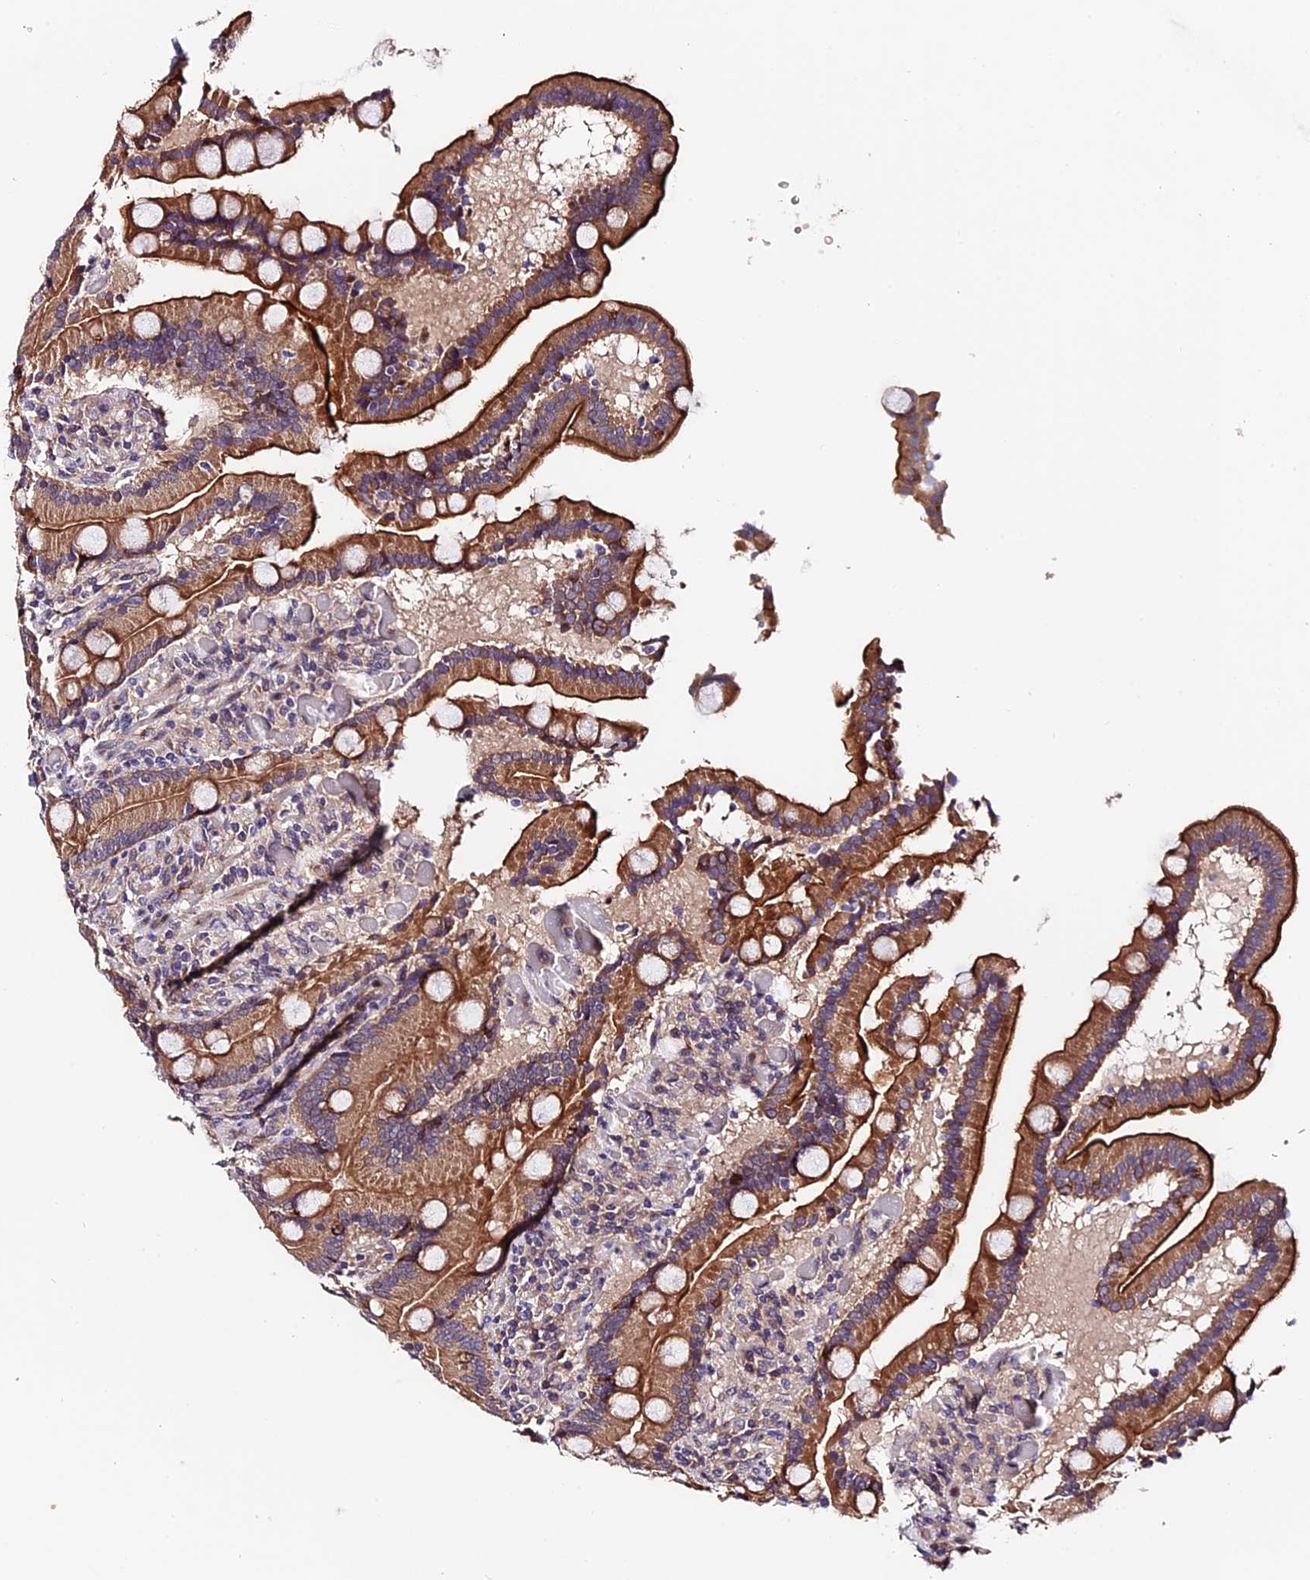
{"staining": {"intensity": "strong", "quantity": ">75%", "location": "cytoplasmic/membranous"}, "tissue": "duodenum", "cell_type": "Glandular cells", "image_type": "normal", "snomed": [{"axis": "morphology", "description": "Normal tissue, NOS"}, {"axis": "topography", "description": "Duodenum"}], "caption": "The micrograph demonstrates immunohistochemical staining of unremarkable duodenum. There is strong cytoplasmic/membranous staining is seen in approximately >75% of glandular cells.", "gene": "TRMT1", "patient": {"sex": "female", "age": 62}}